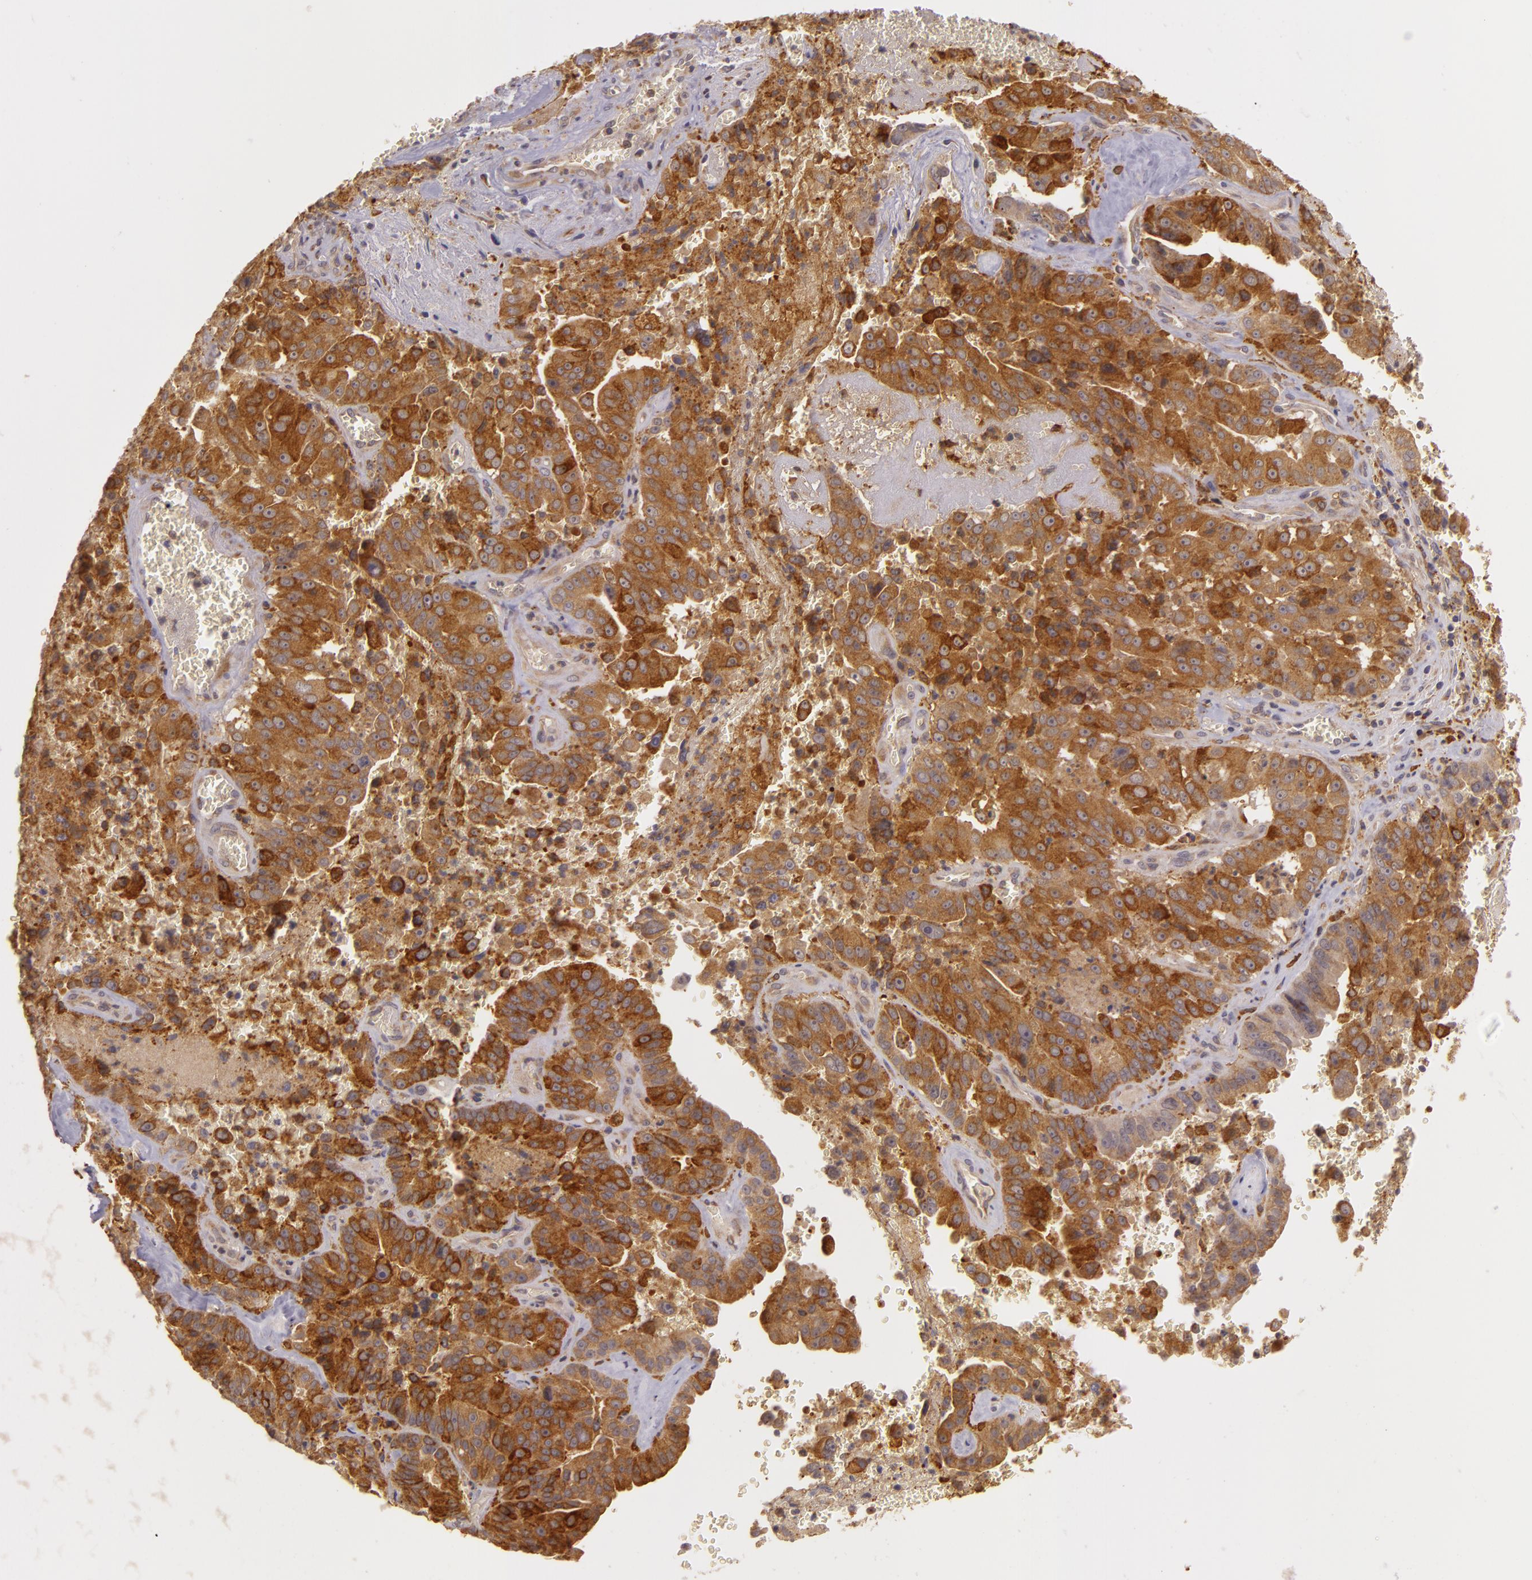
{"staining": {"intensity": "moderate", "quantity": ">75%", "location": "cytoplasmic/membranous"}, "tissue": "liver cancer", "cell_type": "Tumor cells", "image_type": "cancer", "snomed": [{"axis": "morphology", "description": "Cholangiocarcinoma"}, {"axis": "topography", "description": "Liver"}], "caption": "Cholangiocarcinoma (liver) was stained to show a protein in brown. There is medium levels of moderate cytoplasmic/membranous expression in approximately >75% of tumor cells.", "gene": "PPP1R3F", "patient": {"sex": "female", "age": 79}}